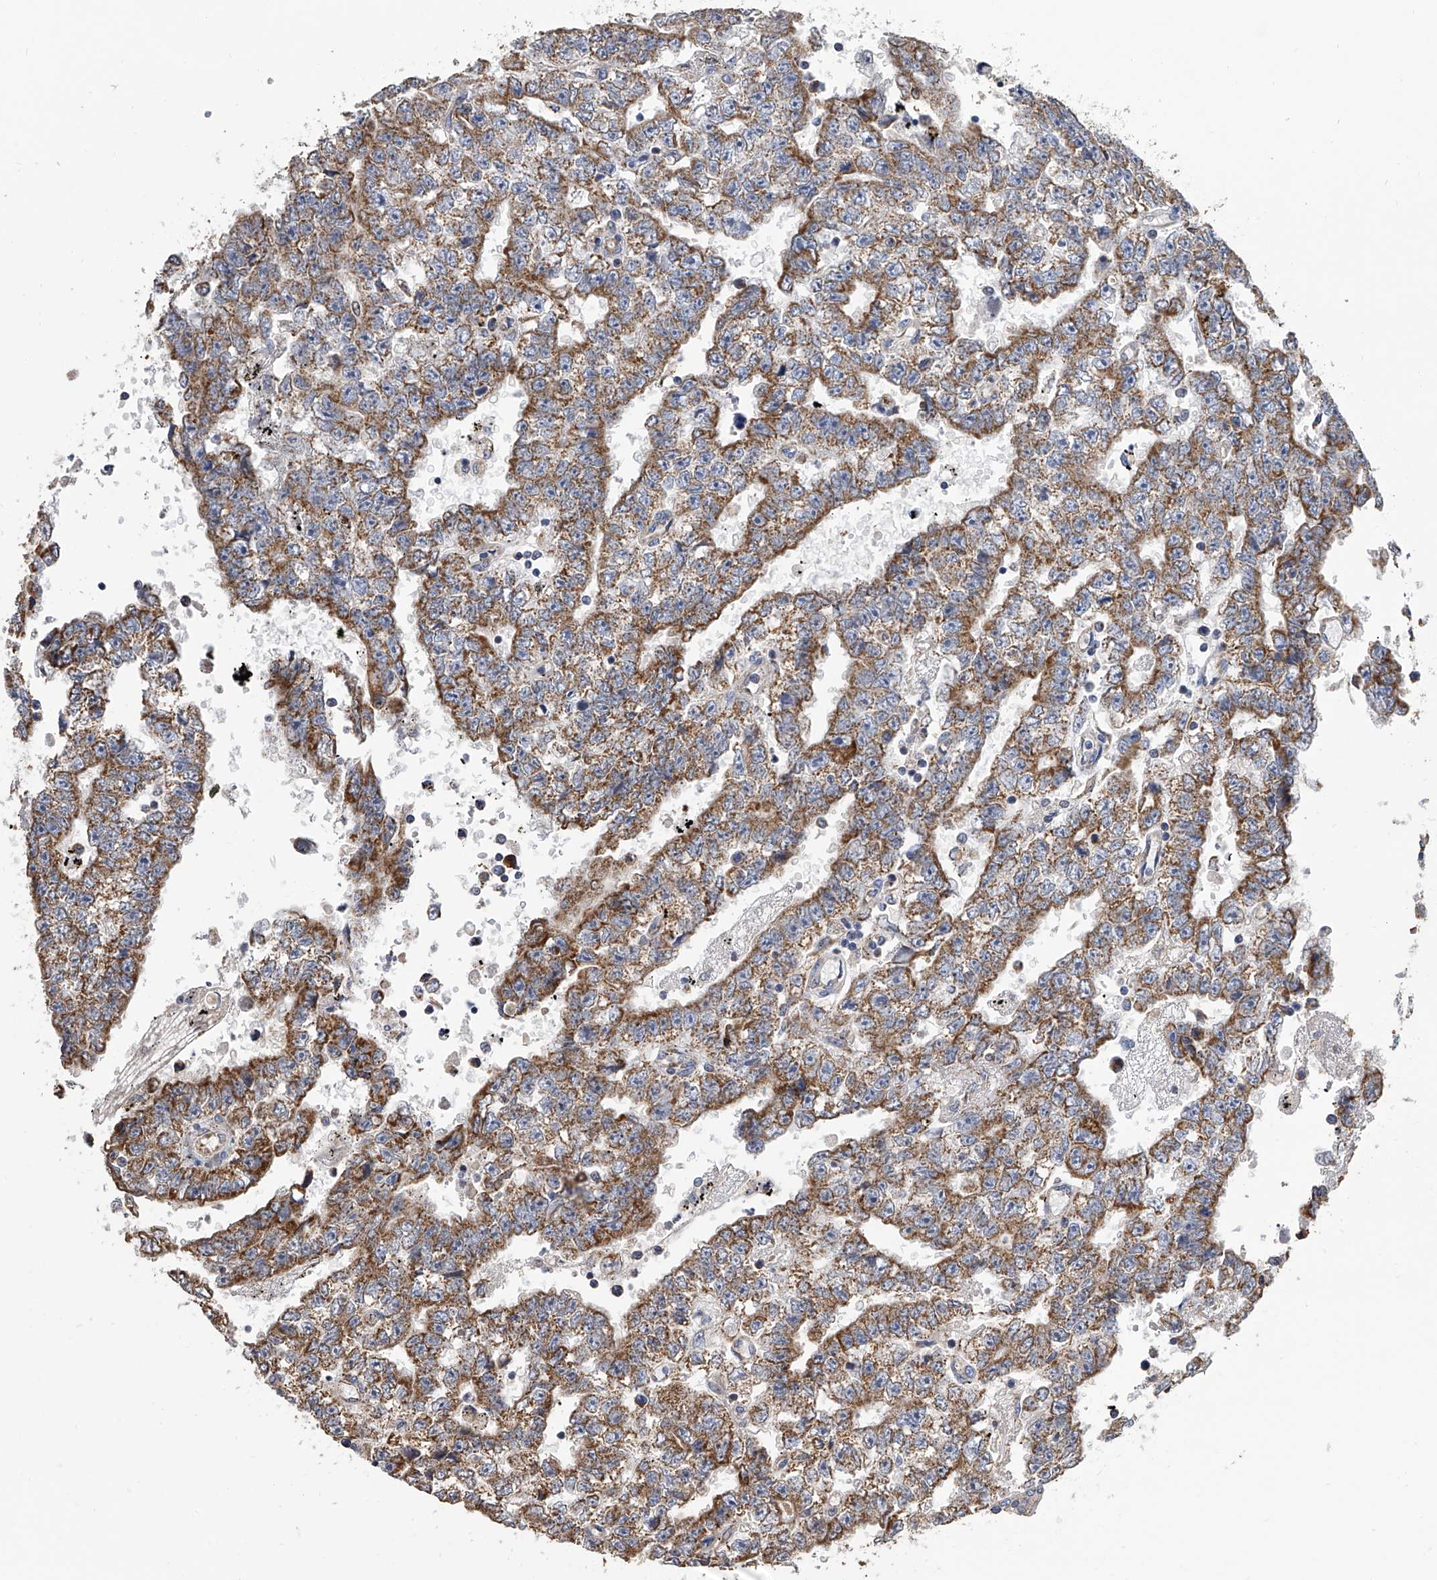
{"staining": {"intensity": "strong", "quantity": ">75%", "location": "cytoplasmic/membranous"}, "tissue": "testis cancer", "cell_type": "Tumor cells", "image_type": "cancer", "snomed": [{"axis": "morphology", "description": "Carcinoma, Embryonal, NOS"}, {"axis": "topography", "description": "Testis"}], "caption": "Strong cytoplasmic/membranous staining is appreciated in about >75% of tumor cells in testis embryonal carcinoma. The staining was performed using DAB (3,3'-diaminobenzidine), with brown indicating positive protein expression. Nuclei are stained blue with hematoxylin.", "gene": "MRPL28", "patient": {"sex": "male", "age": 25}}